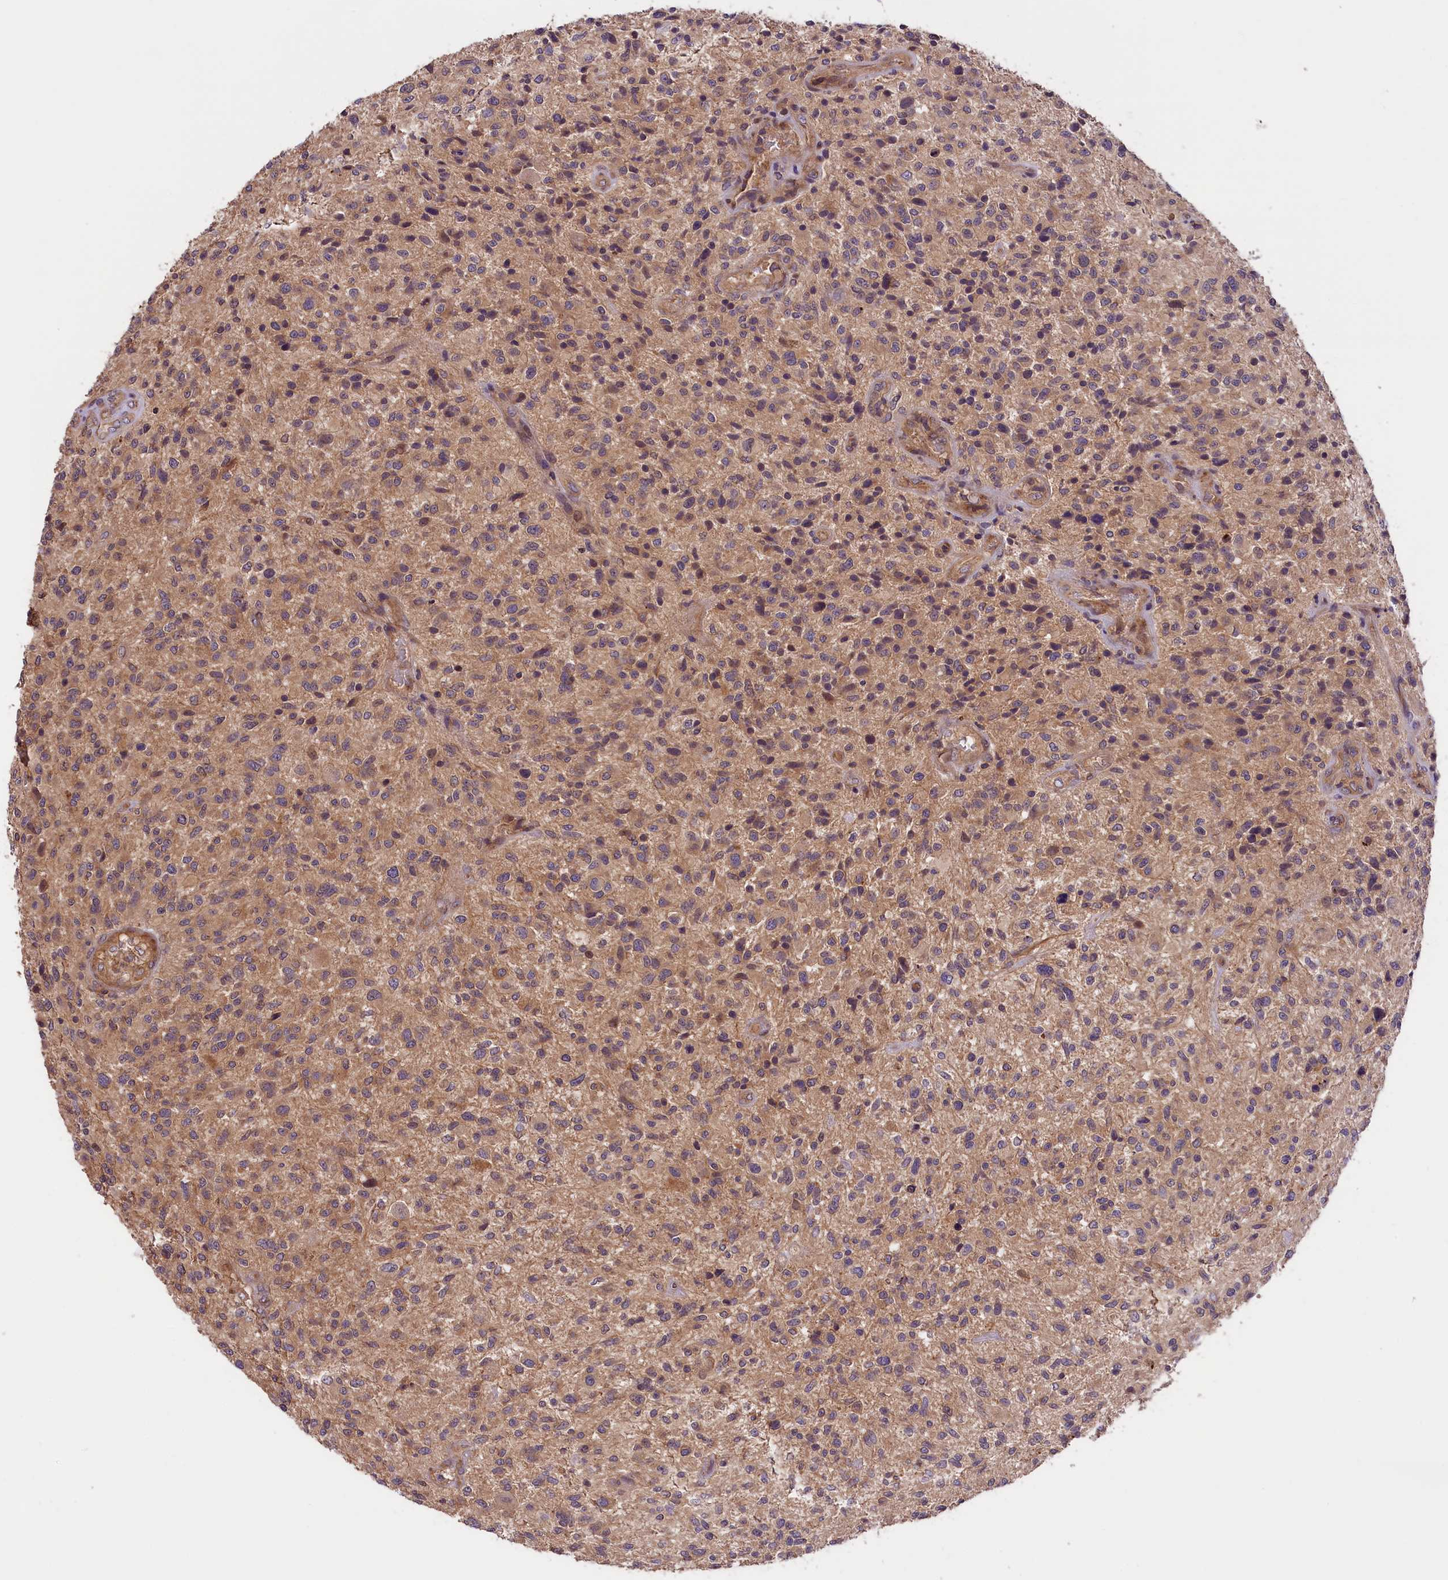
{"staining": {"intensity": "weak", "quantity": ">75%", "location": "cytoplasmic/membranous"}, "tissue": "glioma", "cell_type": "Tumor cells", "image_type": "cancer", "snomed": [{"axis": "morphology", "description": "Glioma, malignant, High grade"}, {"axis": "topography", "description": "Brain"}], "caption": "Malignant glioma (high-grade) stained with IHC exhibits weak cytoplasmic/membranous expression in approximately >75% of tumor cells. The staining was performed using DAB, with brown indicating positive protein expression. Nuclei are stained blue with hematoxylin.", "gene": "SETD6", "patient": {"sex": "male", "age": 47}}